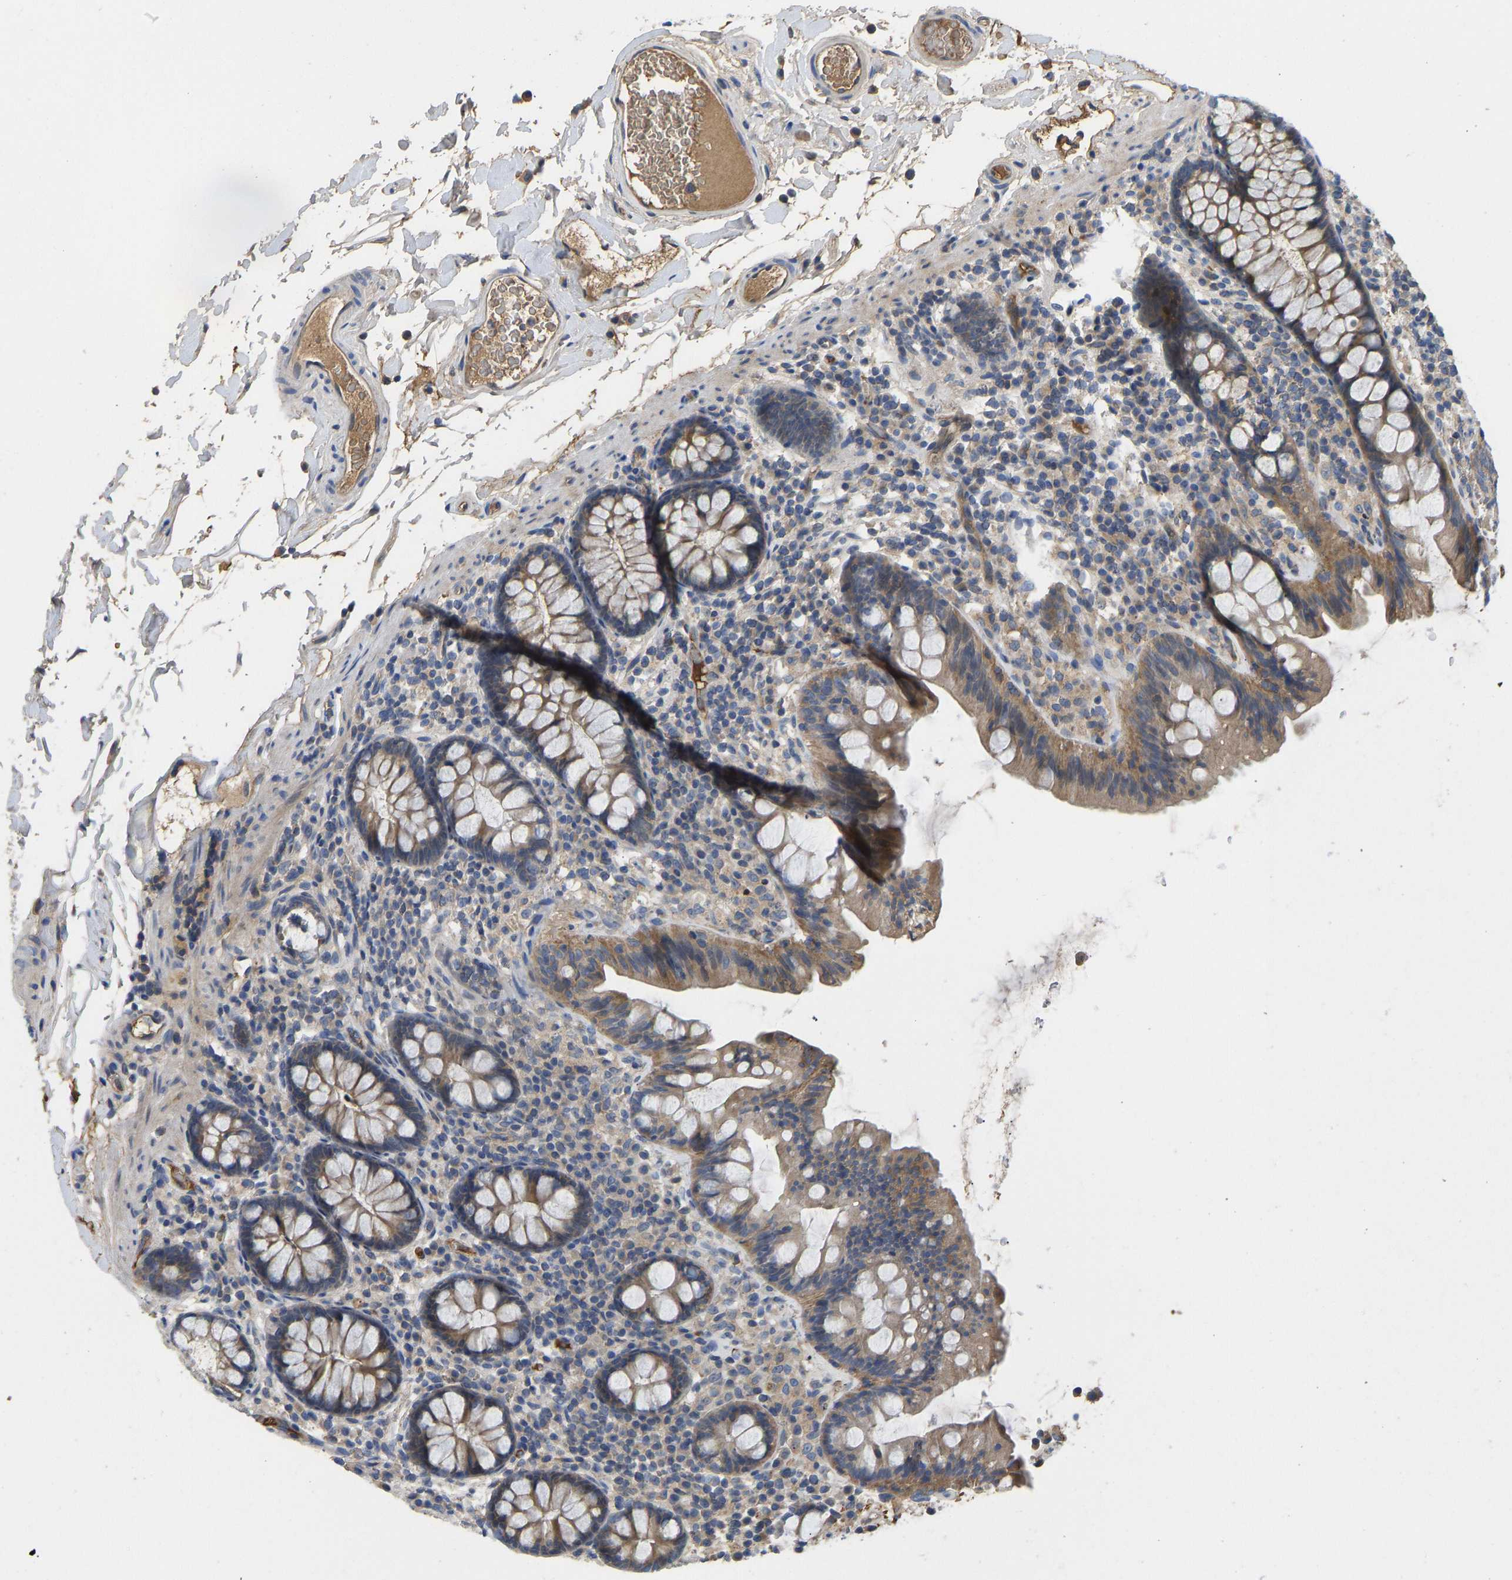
{"staining": {"intensity": "moderate", "quantity": "25%-75%", "location": "cytoplasmic/membranous"}, "tissue": "colon", "cell_type": "Endothelial cells", "image_type": "normal", "snomed": [{"axis": "morphology", "description": "Normal tissue, NOS"}, {"axis": "topography", "description": "Colon"}], "caption": "Endothelial cells display medium levels of moderate cytoplasmic/membranous staining in about 25%-75% of cells in normal human colon. The staining was performed using DAB (3,3'-diaminobenzidine) to visualize the protein expression in brown, while the nuclei were stained in blue with hematoxylin (Magnification: 20x).", "gene": "VCPKMT", "patient": {"sex": "female", "age": 80}}